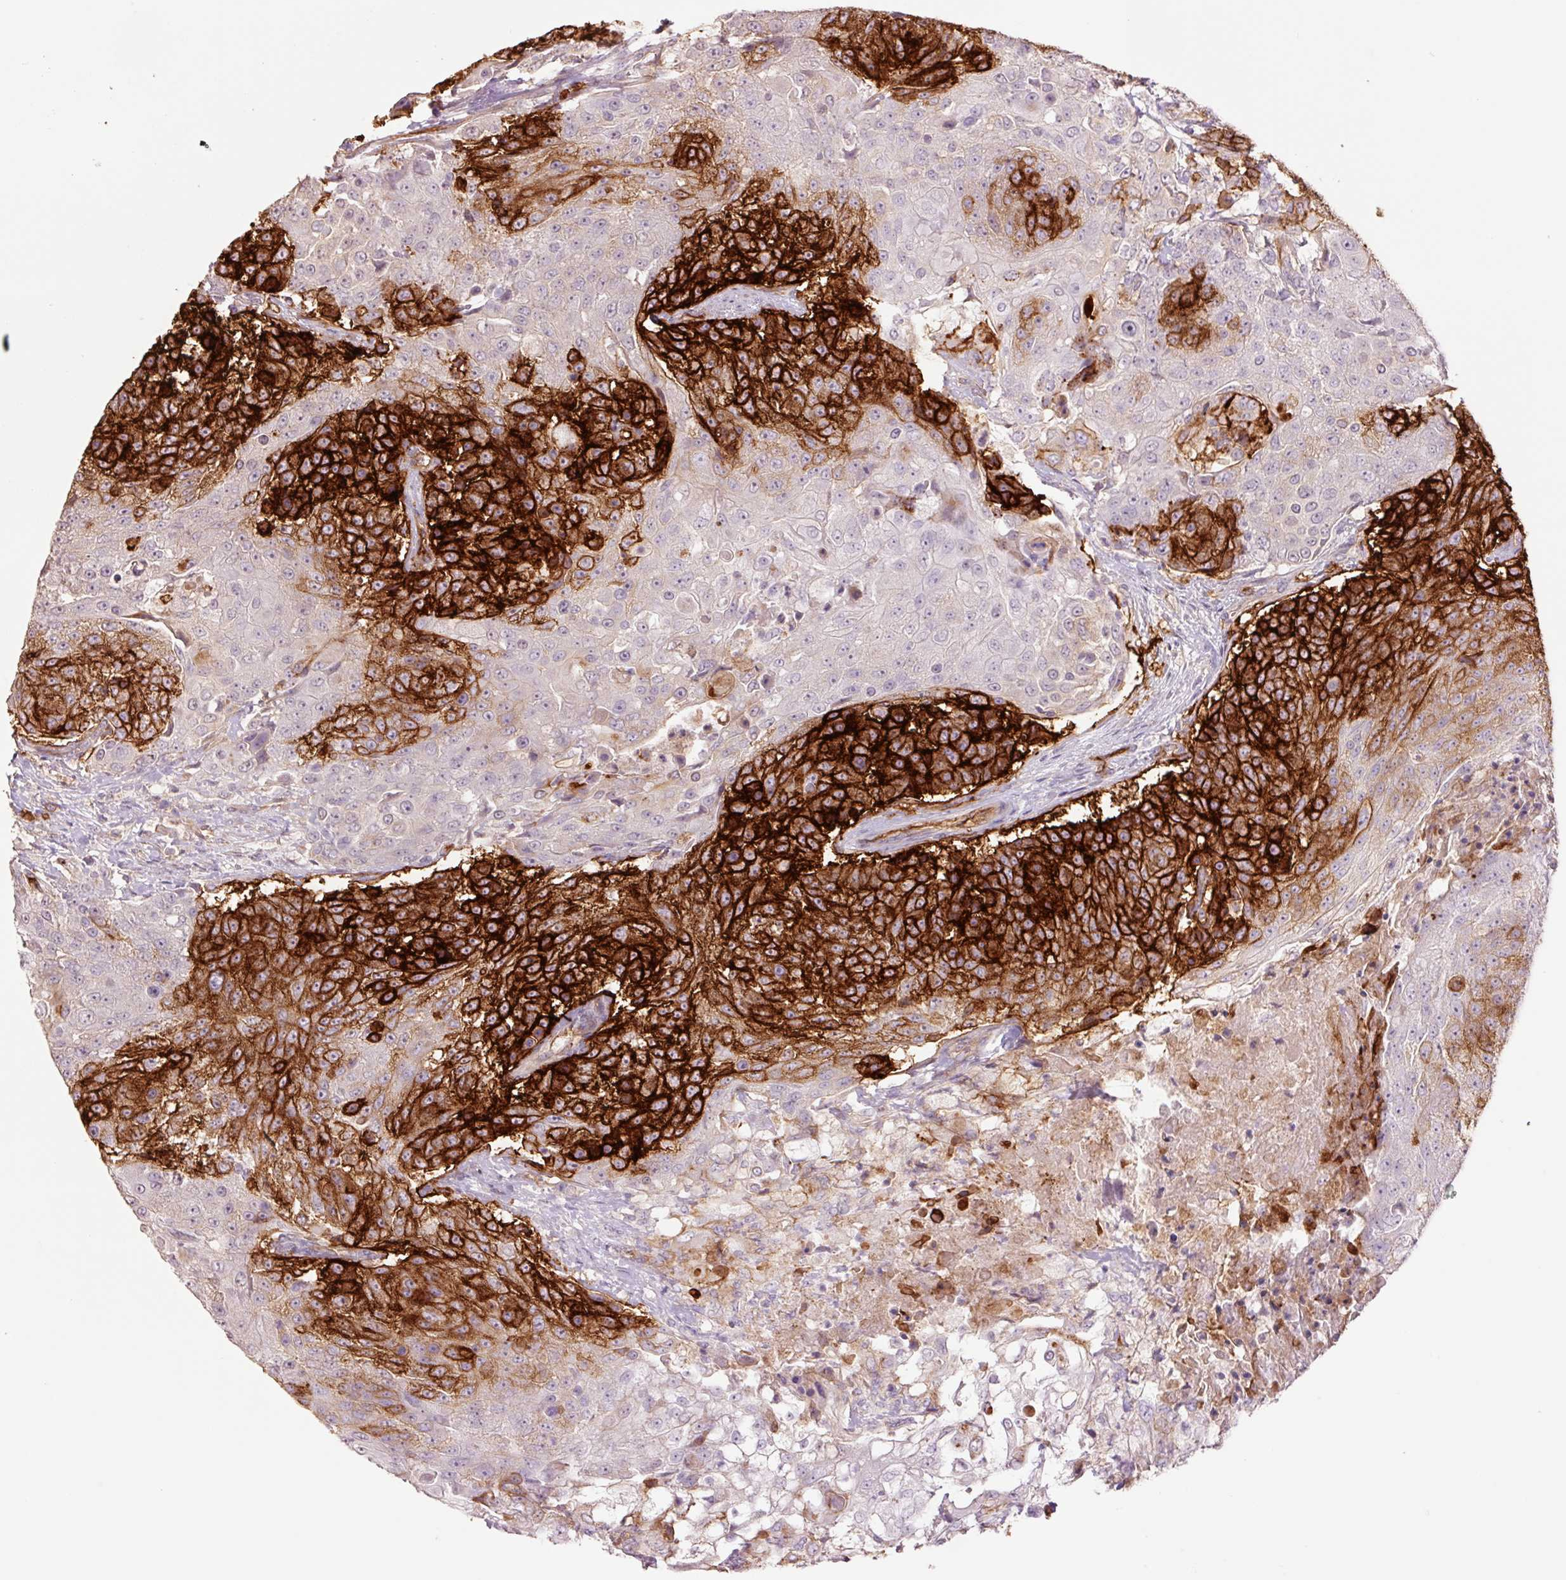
{"staining": {"intensity": "strong", "quantity": "25%-75%", "location": "cytoplasmic/membranous"}, "tissue": "urothelial cancer", "cell_type": "Tumor cells", "image_type": "cancer", "snomed": [{"axis": "morphology", "description": "Urothelial carcinoma, High grade"}, {"axis": "topography", "description": "Urinary bladder"}], "caption": "Approximately 25%-75% of tumor cells in human urothelial carcinoma (high-grade) display strong cytoplasmic/membranous protein expression as visualized by brown immunohistochemical staining.", "gene": "SLC1A4", "patient": {"sex": "female", "age": 63}}